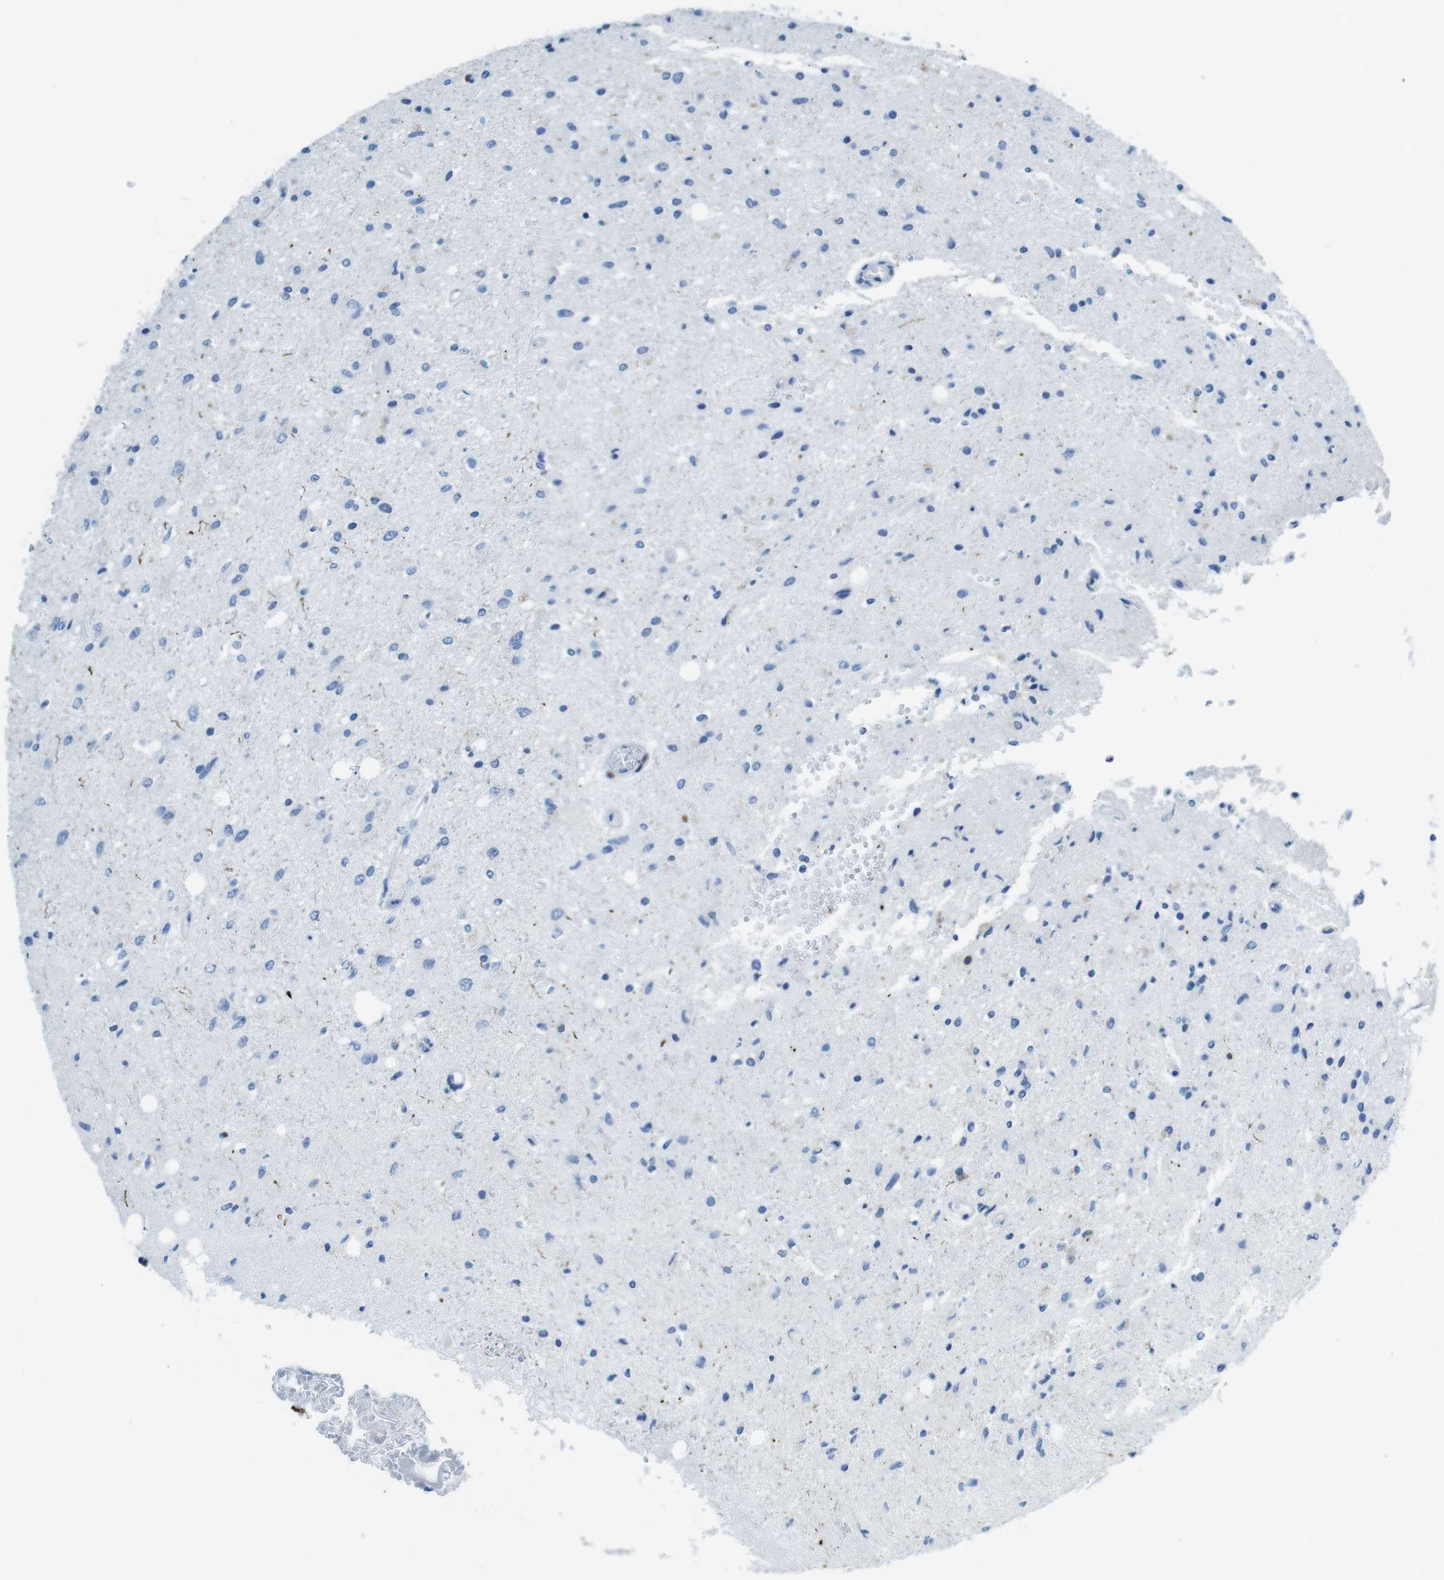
{"staining": {"intensity": "negative", "quantity": "none", "location": "none"}, "tissue": "glioma", "cell_type": "Tumor cells", "image_type": "cancer", "snomed": [{"axis": "morphology", "description": "Glioma, malignant, Low grade"}, {"axis": "topography", "description": "Brain"}], "caption": "Immunohistochemistry (IHC) micrograph of human malignant glioma (low-grade) stained for a protein (brown), which demonstrates no expression in tumor cells.", "gene": "TES", "patient": {"sex": "male", "age": 77}}